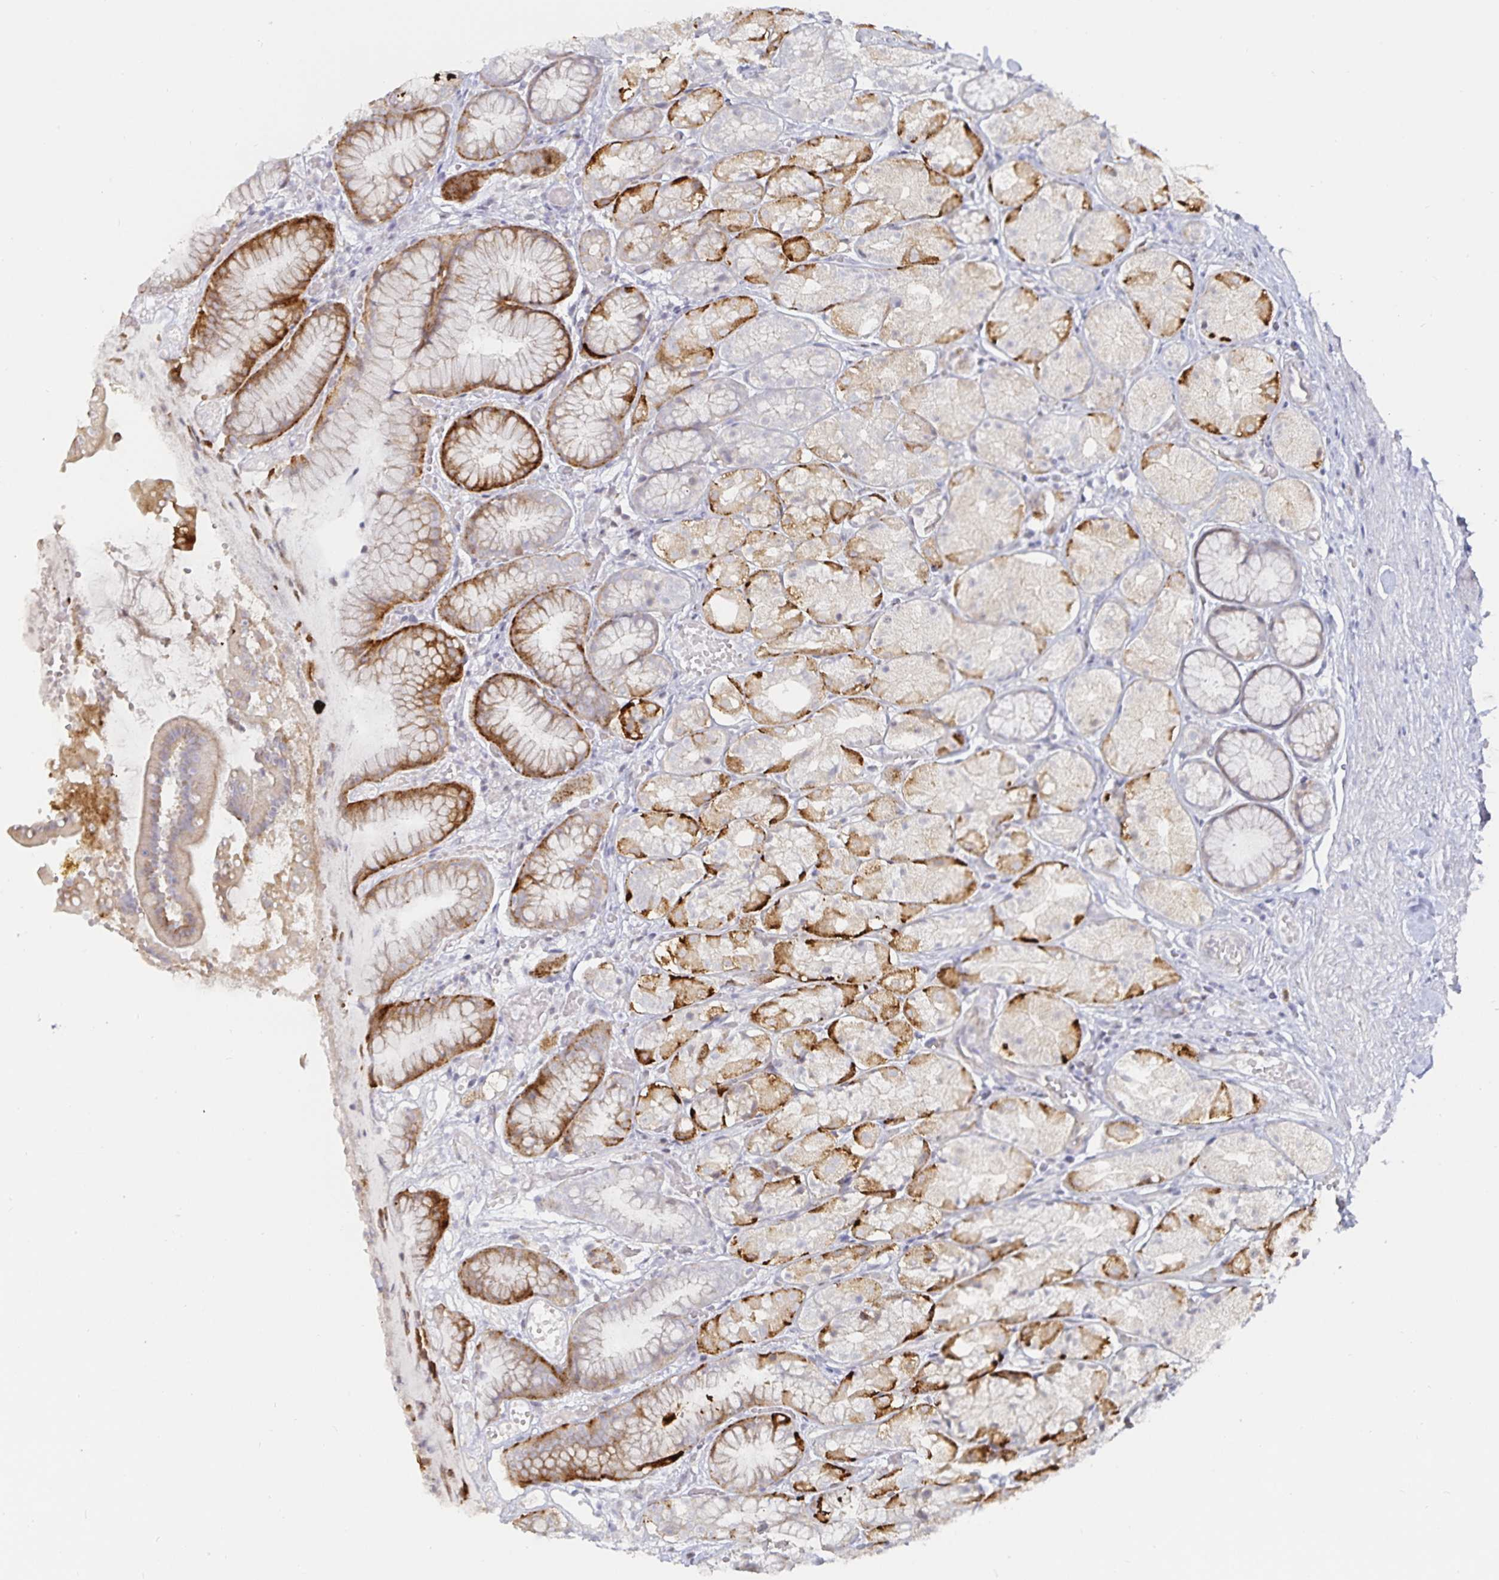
{"staining": {"intensity": "strong", "quantity": "25%-75%", "location": "cytoplasmic/membranous"}, "tissue": "stomach", "cell_type": "Glandular cells", "image_type": "normal", "snomed": [{"axis": "morphology", "description": "Normal tissue, NOS"}, {"axis": "topography", "description": "Stomach"}], "caption": "IHC histopathology image of unremarkable stomach stained for a protein (brown), which shows high levels of strong cytoplasmic/membranous expression in approximately 25%-75% of glandular cells.", "gene": "S100G", "patient": {"sex": "male", "age": 70}}